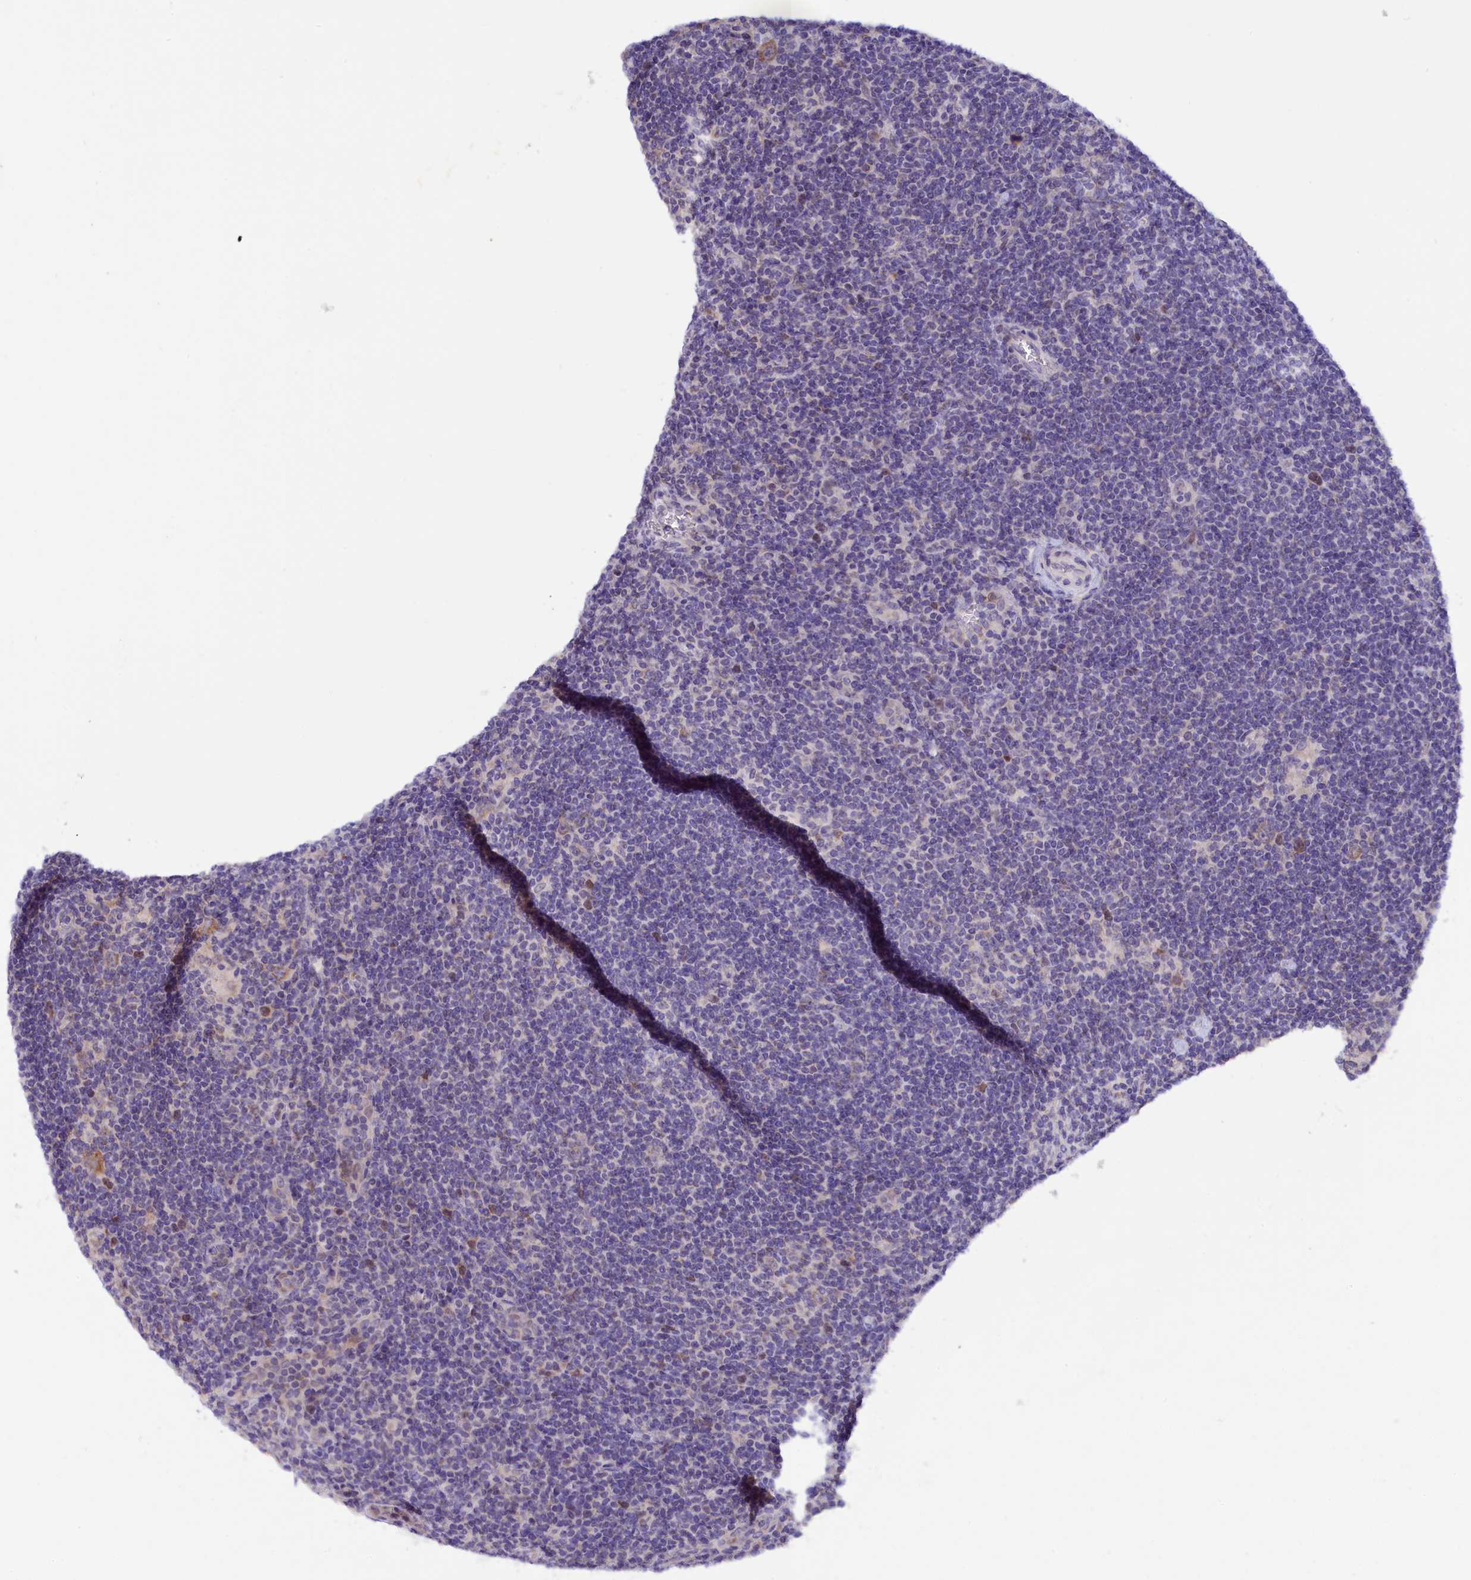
{"staining": {"intensity": "moderate", "quantity": "25%-75%", "location": "cytoplasmic/membranous,nuclear"}, "tissue": "lymphoma", "cell_type": "Tumor cells", "image_type": "cancer", "snomed": [{"axis": "morphology", "description": "Hodgkin's disease, NOS"}, {"axis": "topography", "description": "Lymph node"}], "caption": "Tumor cells exhibit medium levels of moderate cytoplasmic/membranous and nuclear staining in approximately 25%-75% of cells in human Hodgkin's disease.", "gene": "PKIA", "patient": {"sex": "female", "age": 57}}